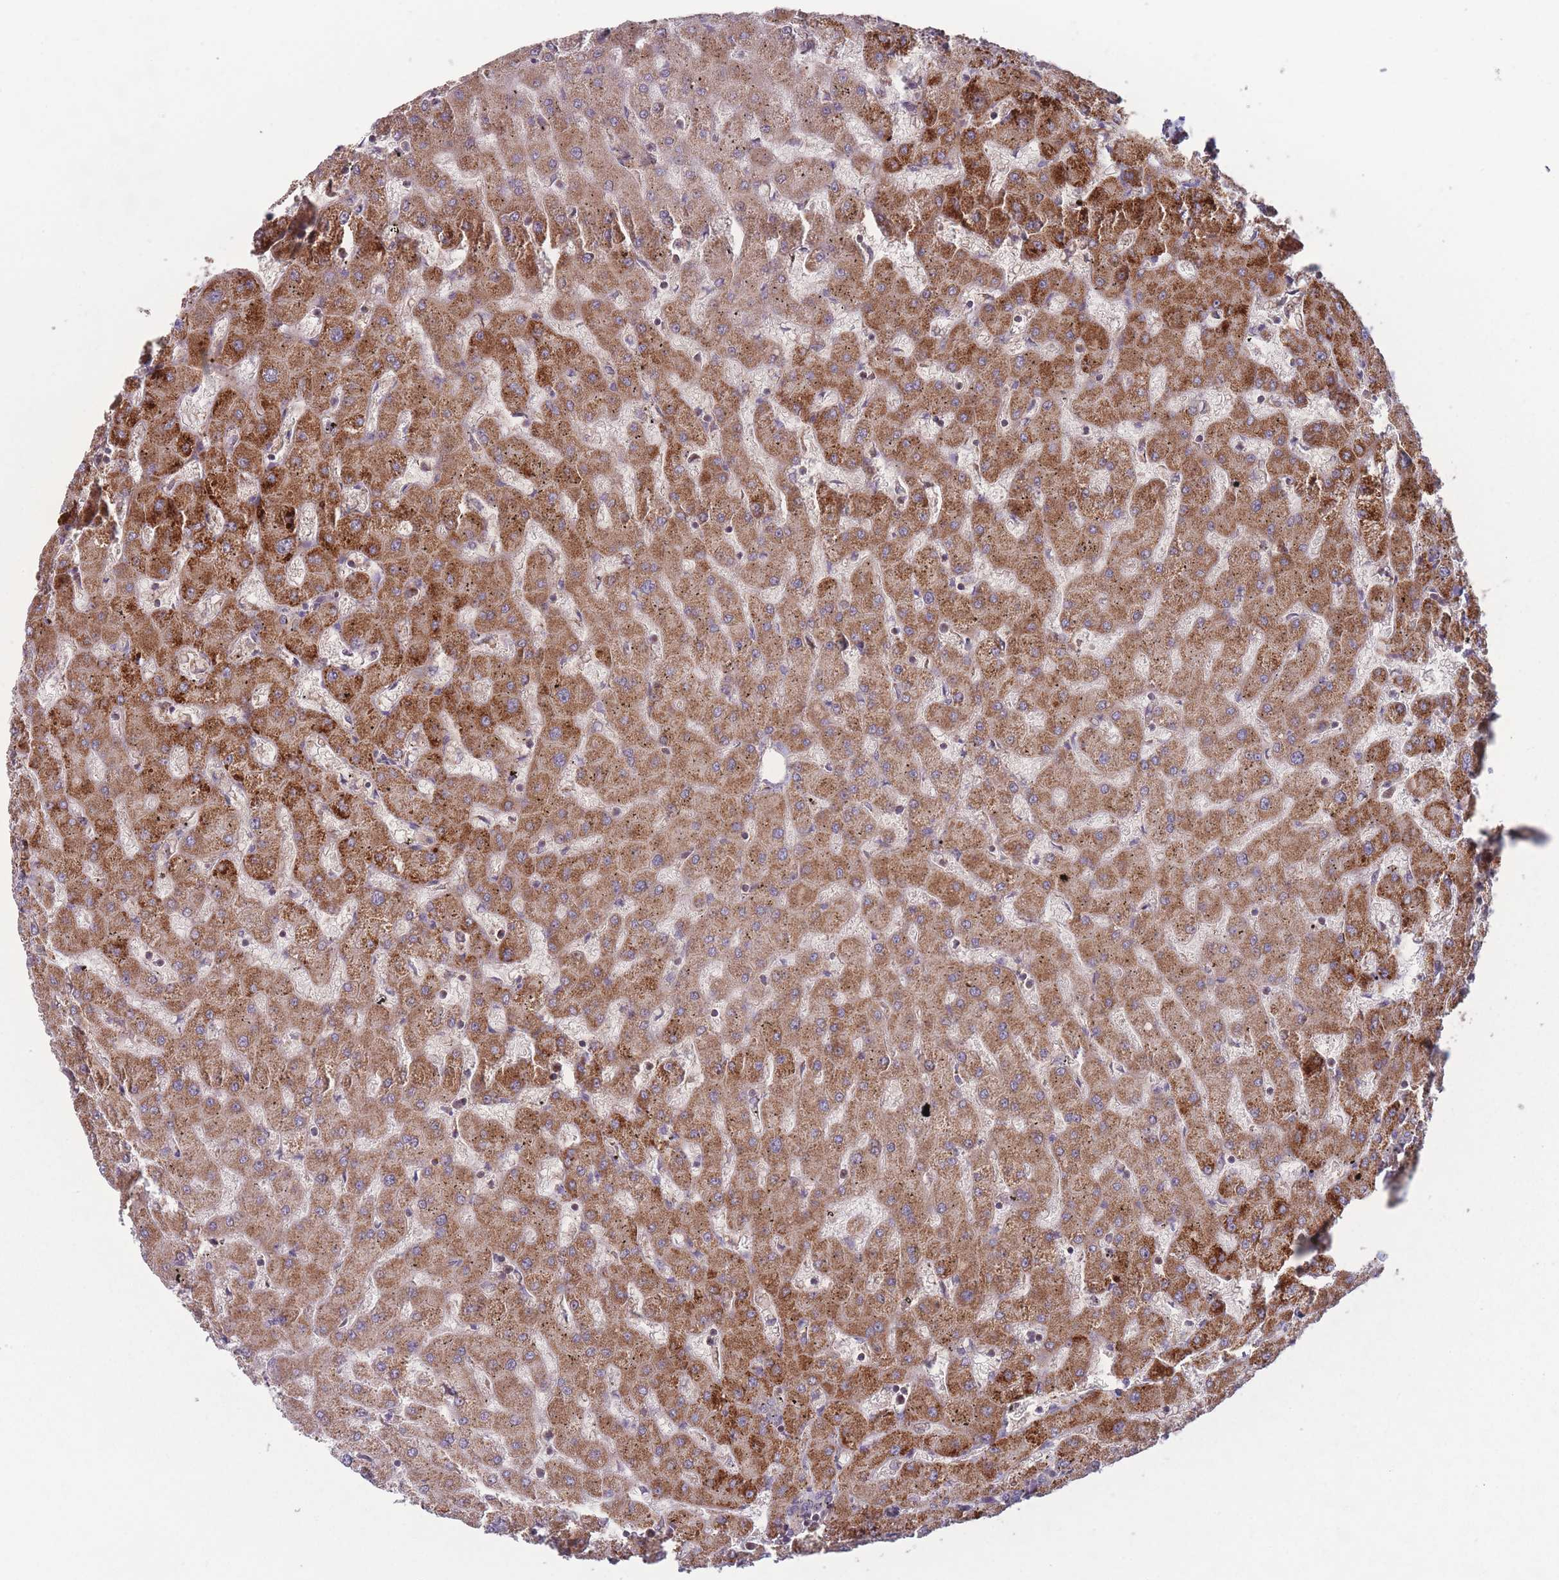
{"staining": {"intensity": "negative", "quantity": "none", "location": "none"}, "tissue": "liver", "cell_type": "Cholangiocytes", "image_type": "normal", "snomed": [{"axis": "morphology", "description": "Normal tissue, NOS"}, {"axis": "topography", "description": "Liver"}], "caption": "Immunohistochemical staining of benign human liver shows no significant expression in cholangiocytes. (DAB (3,3'-diaminobenzidine) immunohistochemistry (IHC) with hematoxylin counter stain).", "gene": "ATP5MGL", "patient": {"sex": "female", "age": 63}}